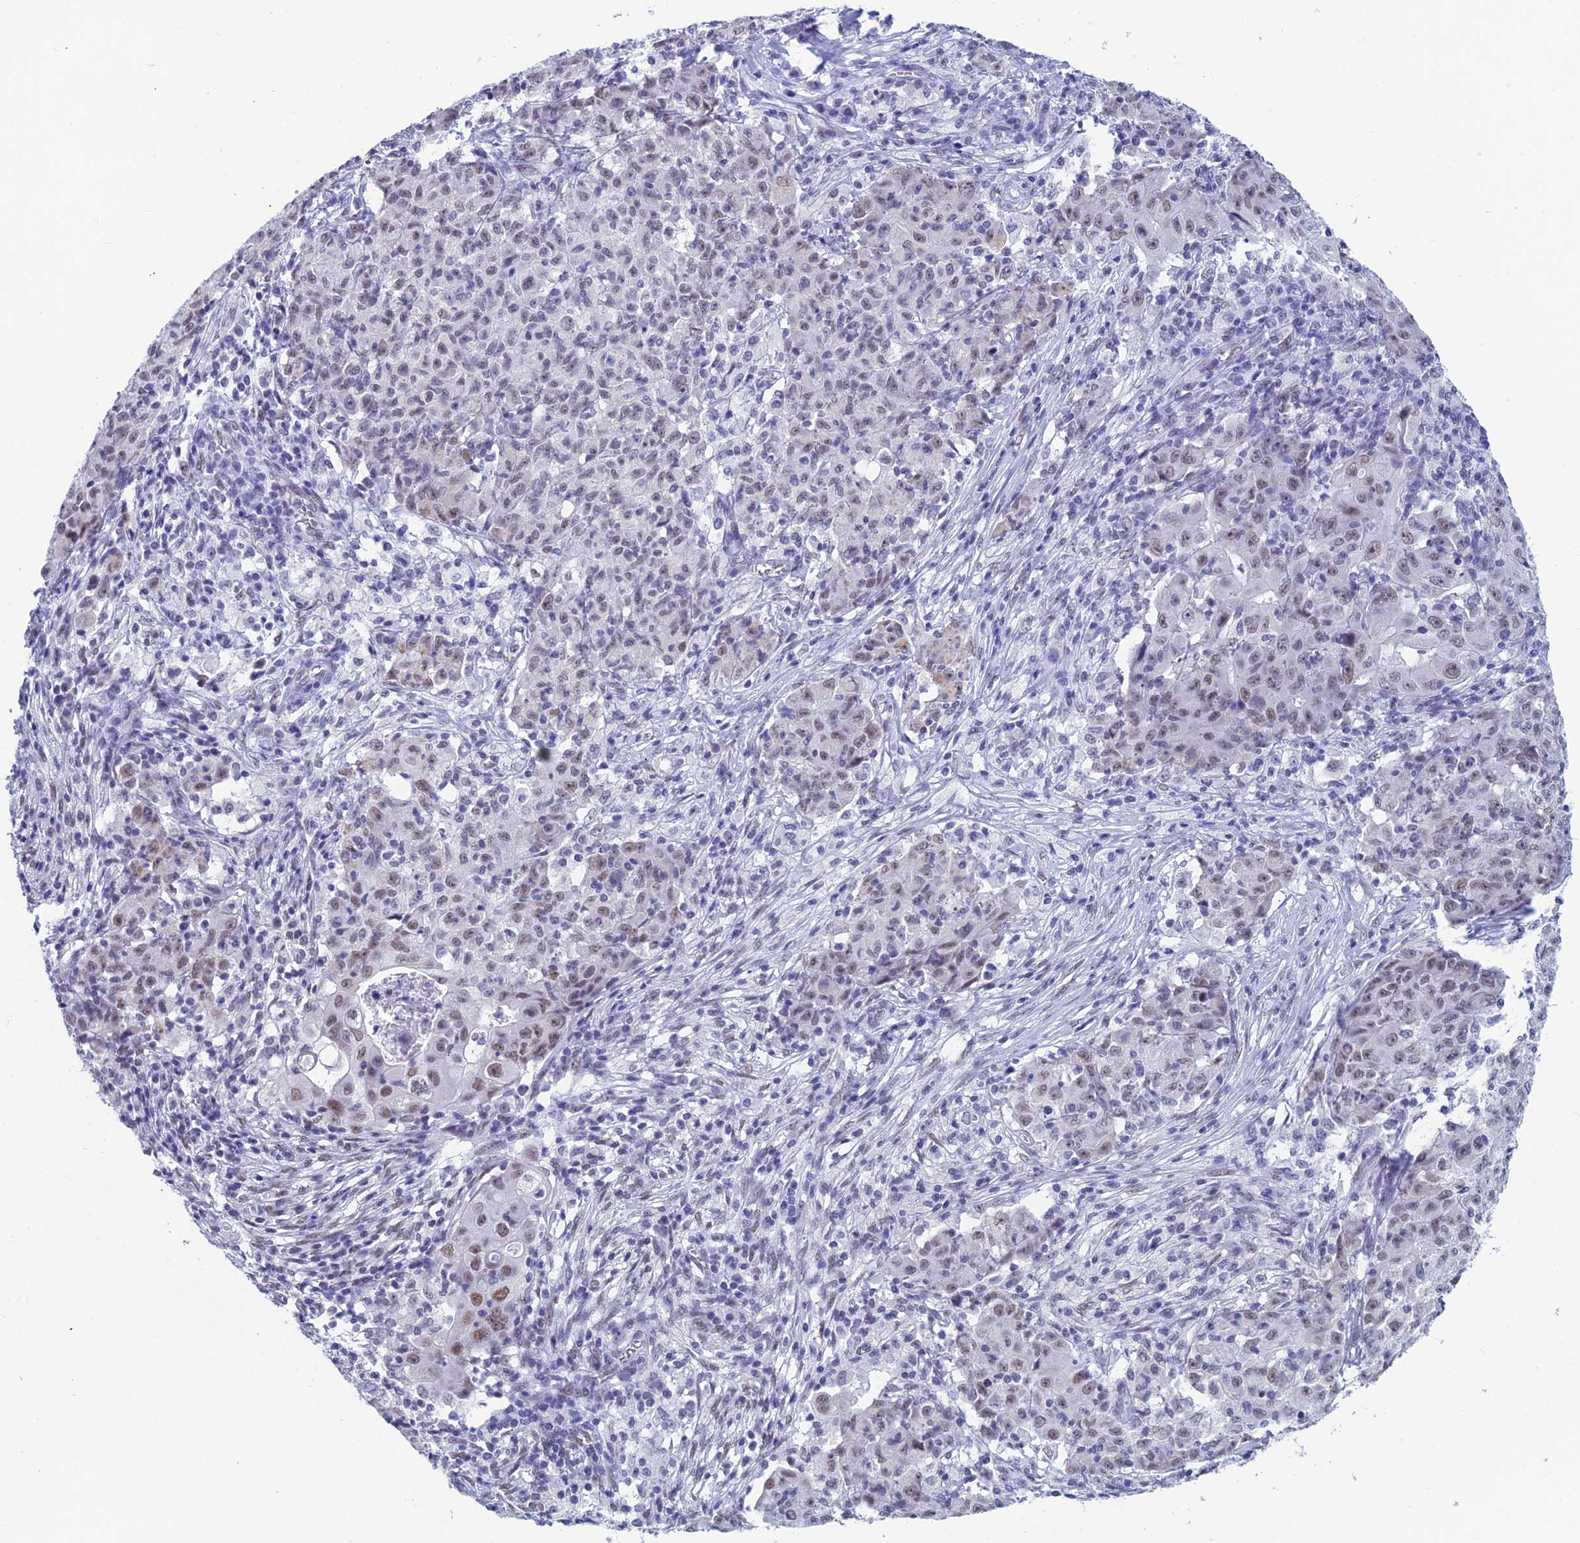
{"staining": {"intensity": "moderate", "quantity": "<25%", "location": "nuclear"}, "tissue": "ovarian cancer", "cell_type": "Tumor cells", "image_type": "cancer", "snomed": [{"axis": "morphology", "description": "Carcinoma, endometroid"}, {"axis": "topography", "description": "Ovary"}], "caption": "Protein analysis of ovarian cancer tissue shows moderate nuclear expression in about <25% of tumor cells. The protein of interest is stained brown, and the nuclei are stained in blue (DAB (3,3'-diaminobenzidine) IHC with brightfield microscopy, high magnification).", "gene": "NABP2", "patient": {"sex": "female", "age": 42}}